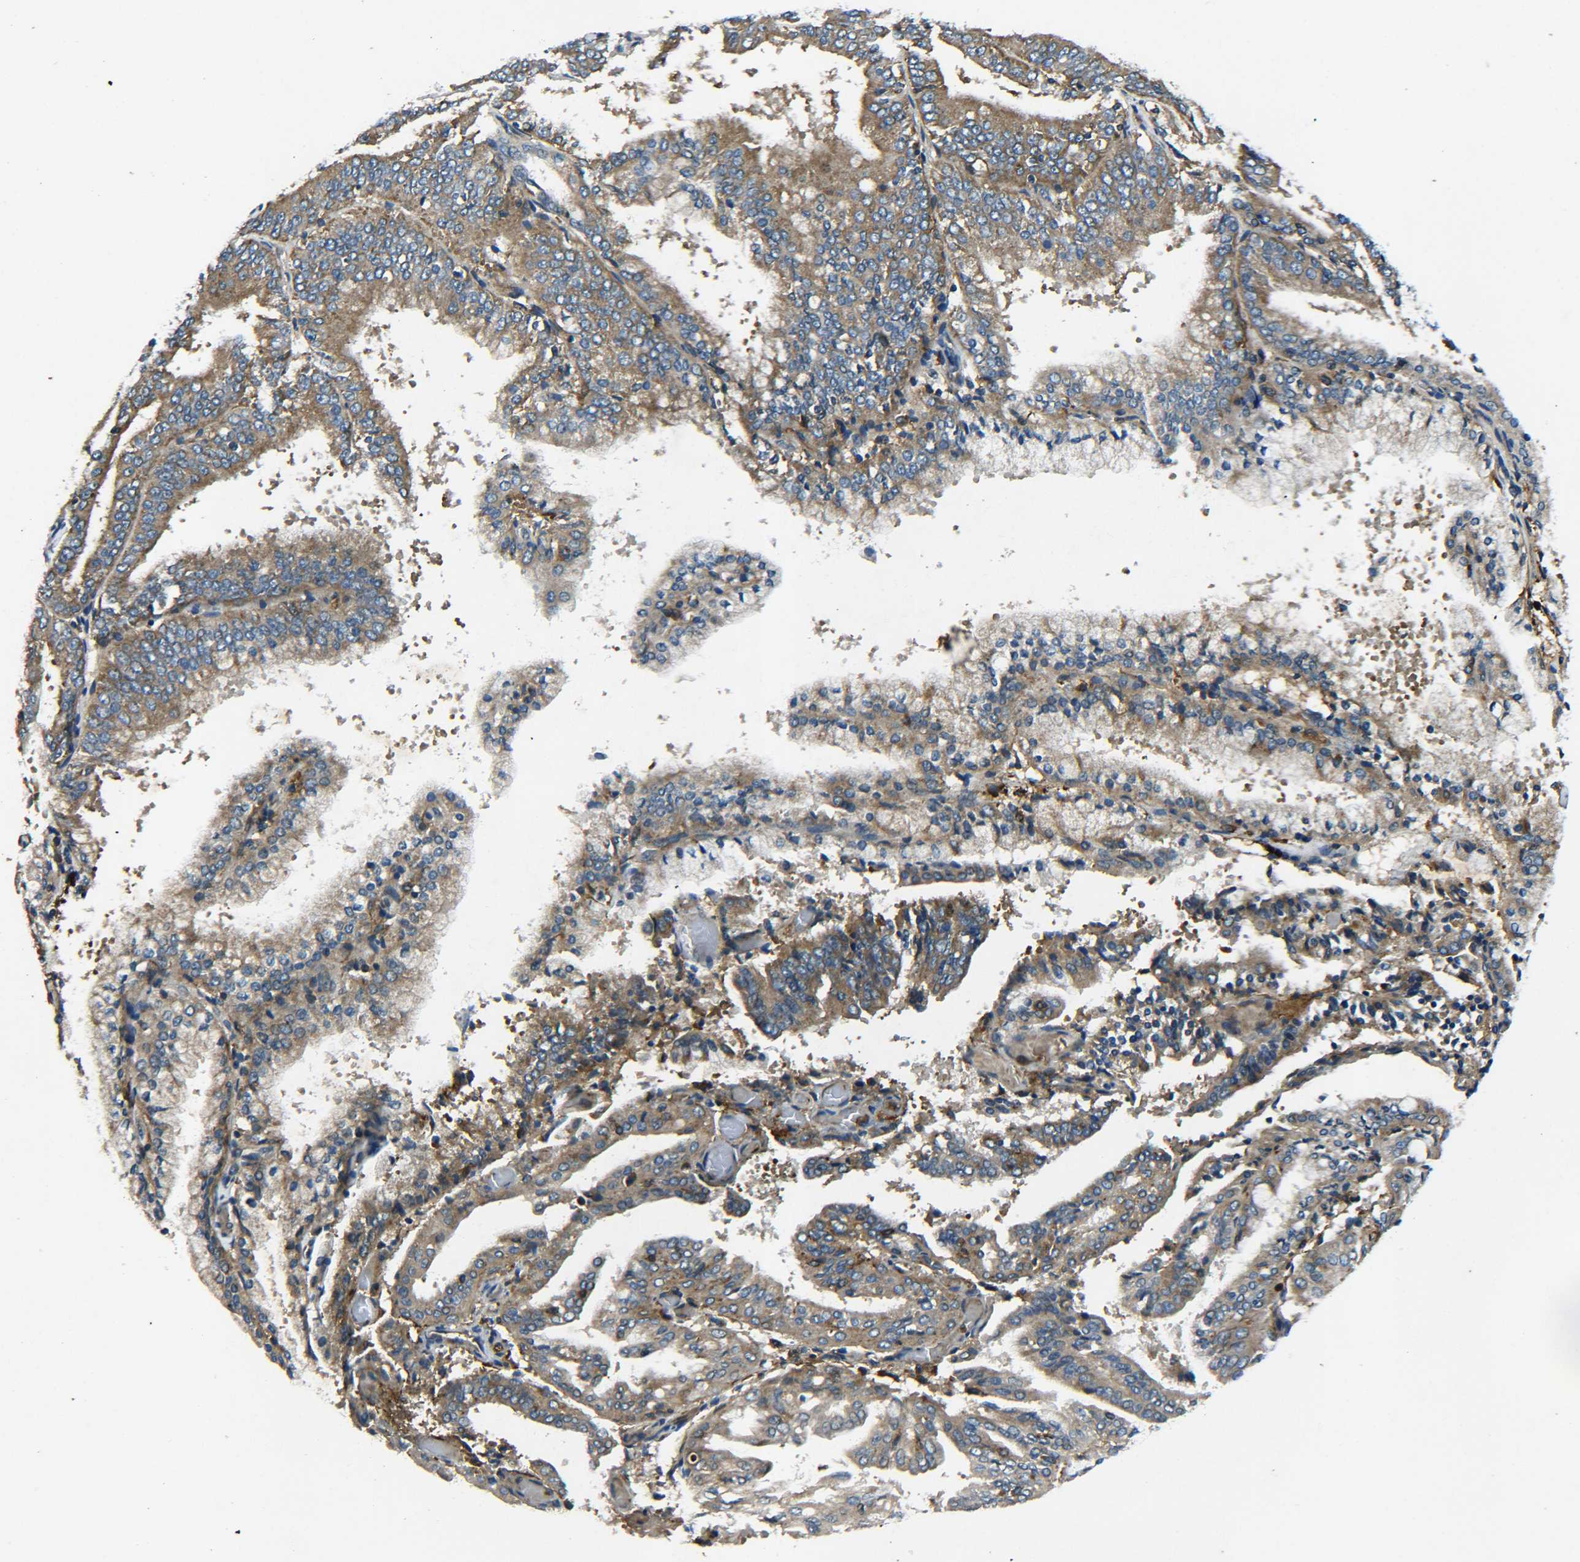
{"staining": {"intensity": "moderate", "quantity": ">75%", "location": "cytoplasmic/membranous"}, "tissue": "endometrial cancer", "cell_type": "Tumor cells", "image_type": "cancer", "snomed": [{"axis": "morphology", "description": "Adenocarcinoma, NOS"}, {"axis": "topography", "description": "Endometrium"}], "caption": "Approximately >75% of tumor cells in adenocarcinoma (endometrial) reveal moderate cytoplasmic/membranous protein expression as visualized by brown immunohistochemical staining.", "gene": "RAB1B", "patient": {"sex": "female", "age": 63}}